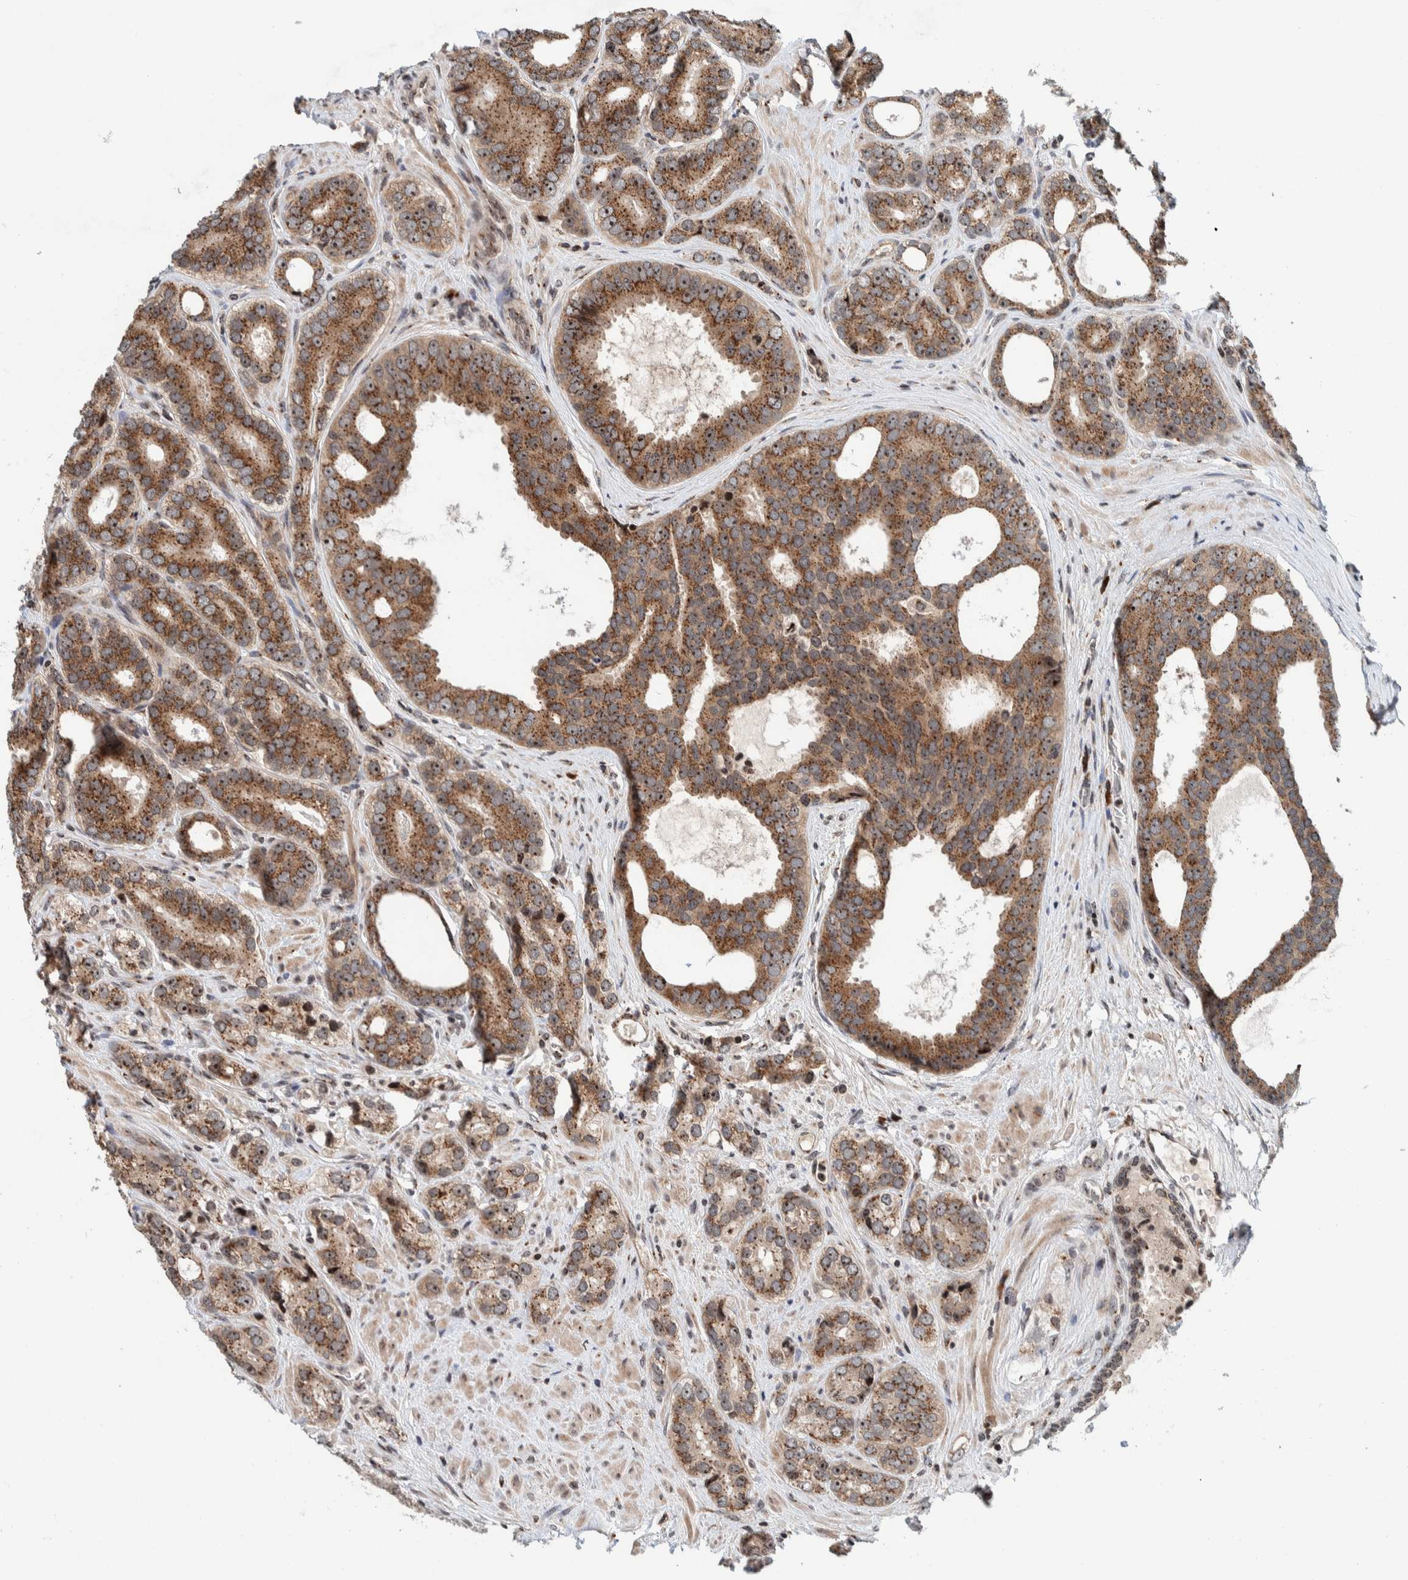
{"staining": {"intensity": "moderate", "quantity": ">75%", "location": "cytoplasmic/membranous,nuclear"}, "tissue": "prostate cancer", "cell_type": "Tumor cells", "image_type": "cancer", "snomed": [{"axis": "morphology", "description": "Adenocarcinoma, High grade"}, {"axis": "topography", "description": "Prostate"}], "caption": "Immunohistochemistry (IHC) histopathology image of neoplastic tissue: human prostate high-grade adenocarcinoma stained using immunohistochemistry reveals medium levels of moderate protein expression localized specifically in the cytoplasmic/membranous and nuclear of tumor cells, appearing as a cytoplasmic/membranous and nuclear brown color.", "gene": "CCDC182", "patient": {"sex": "male", "age": 56}}